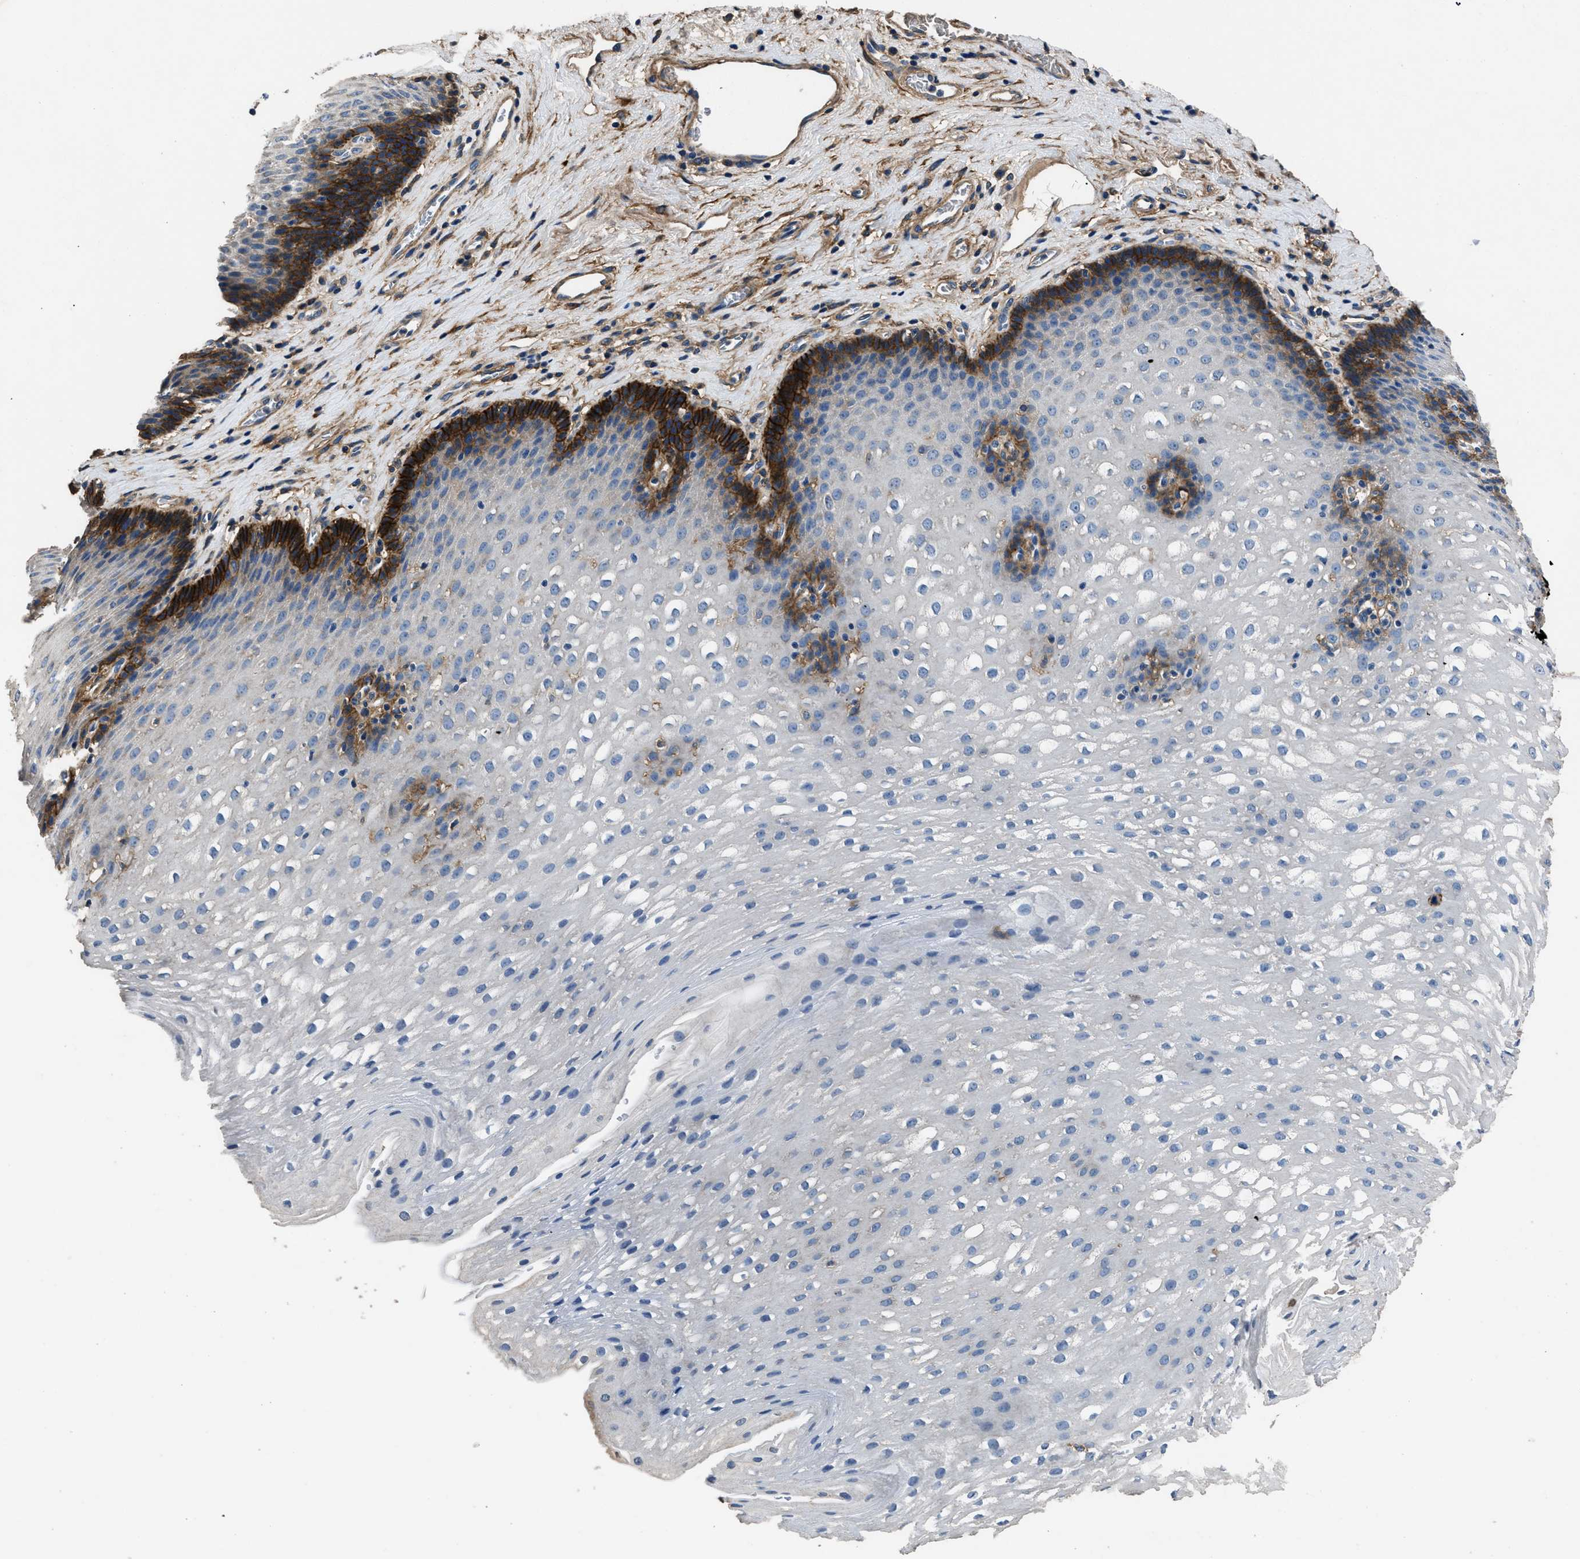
{"staining": {"intensity": "strong", "quantity": "<25%", "location": "cytoplasmic/membranous"}, "tissue": "esophagus", "cell_type": "Squamous epithelial cells", "image_type": "normal", "snomed": [{"axis": "morphology", "description": "Normal tissue, NOS"}, {"axis": "topography", "description": "Esophagus"}], "caption": "A brown stain labels strong cytoplasmic/membranous staining of a protein in squamous epithelial cells of benign esophagus.", "gene": "CD276", "patient": {"sex": "male", "age": 48}}